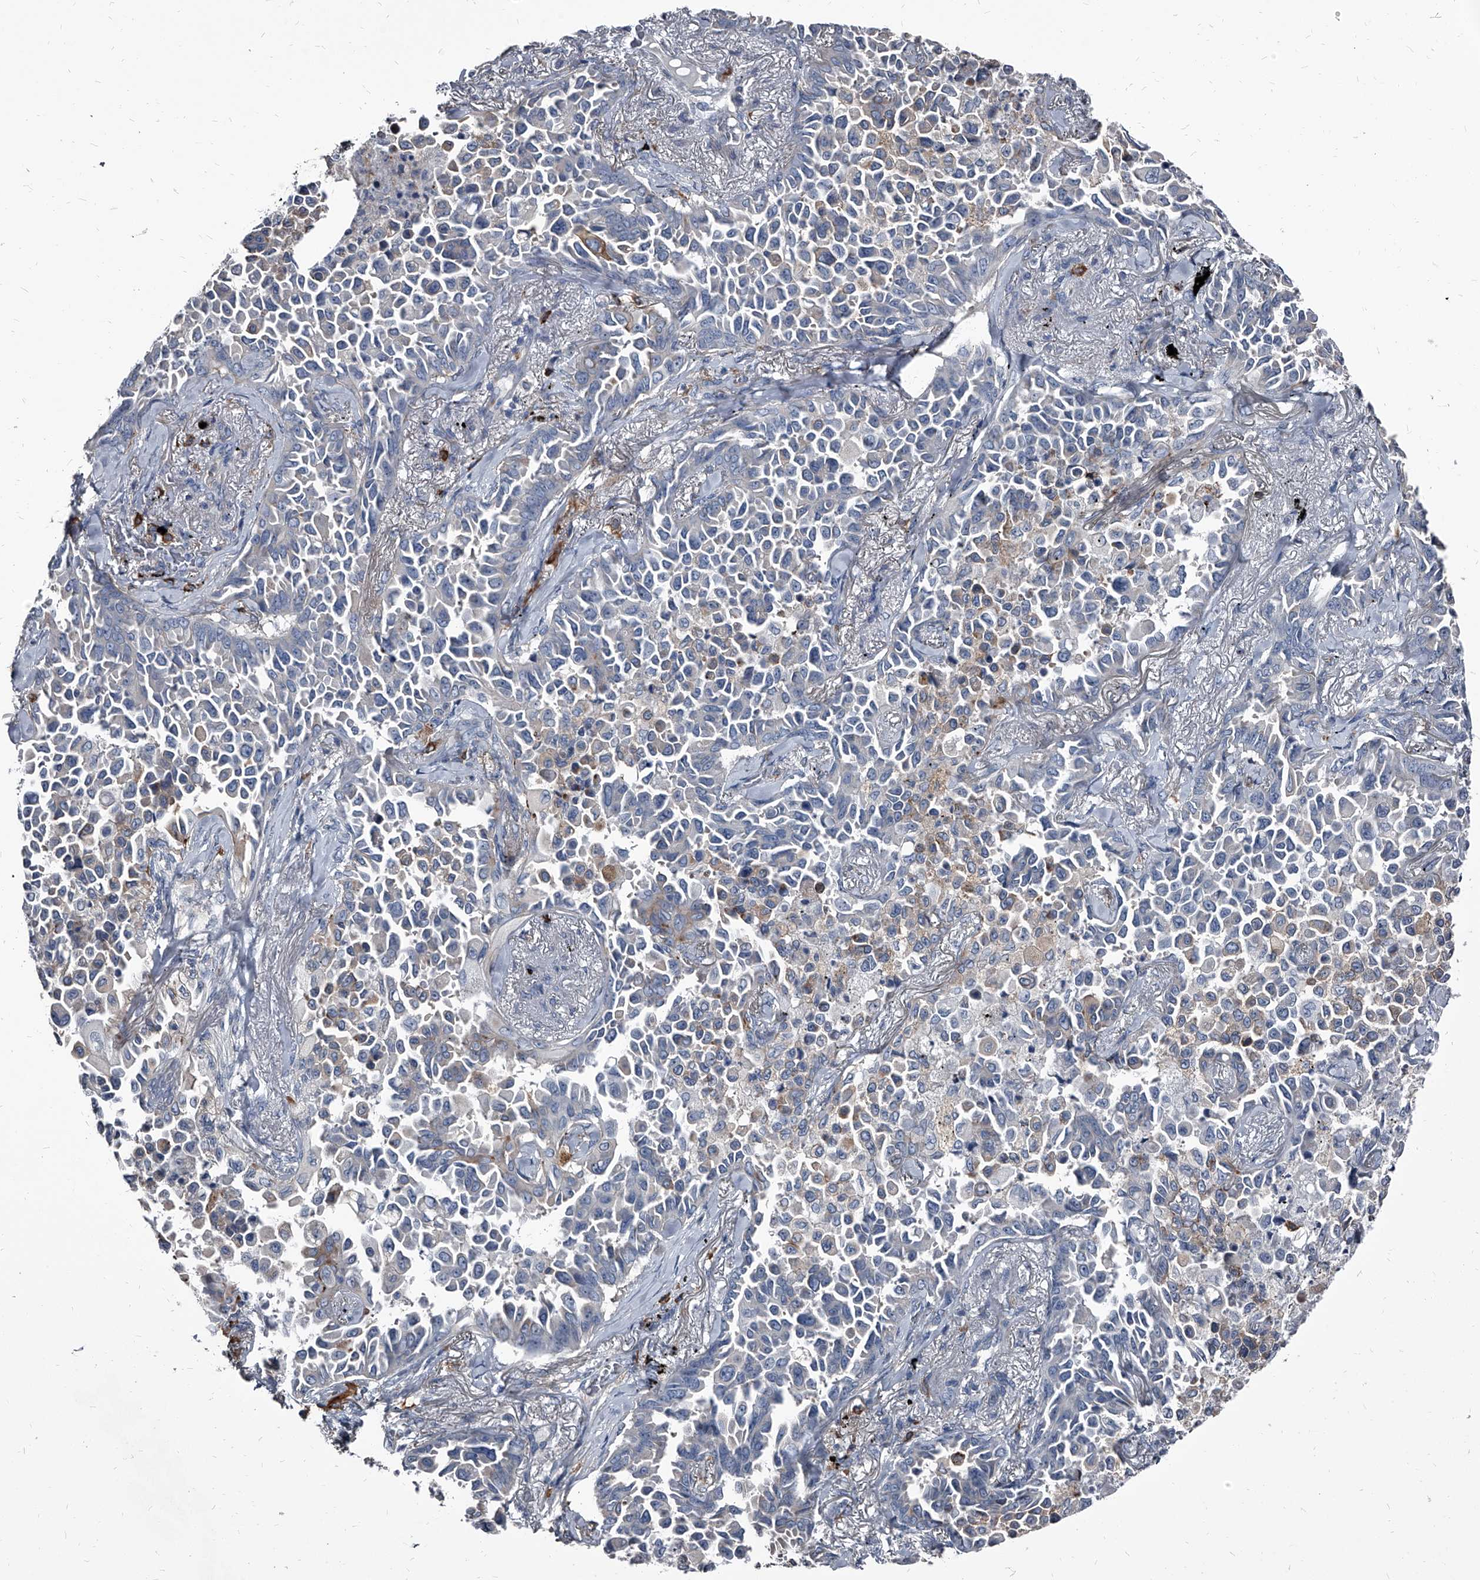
{"staining": {"intensity": "weak", "quantity": "<25%", "location": "cytoplasmic/membranous"}, "tissue": "lung cancer", "cell_type": "Tumor cells", "image_type": "cancer", "snomed": [{"axis": "morphology", "description": "Adenocarcinoma, NOS"}, {"axis": "topography", "description": "Lung"}], "caption": "Human lung cancer stained for a protein using immunohistochemistry (IHC) exhibits no positivity in tumor cells.", "gene": "PGLYRP3", "patient": {"sex": "female", "age": 67}}